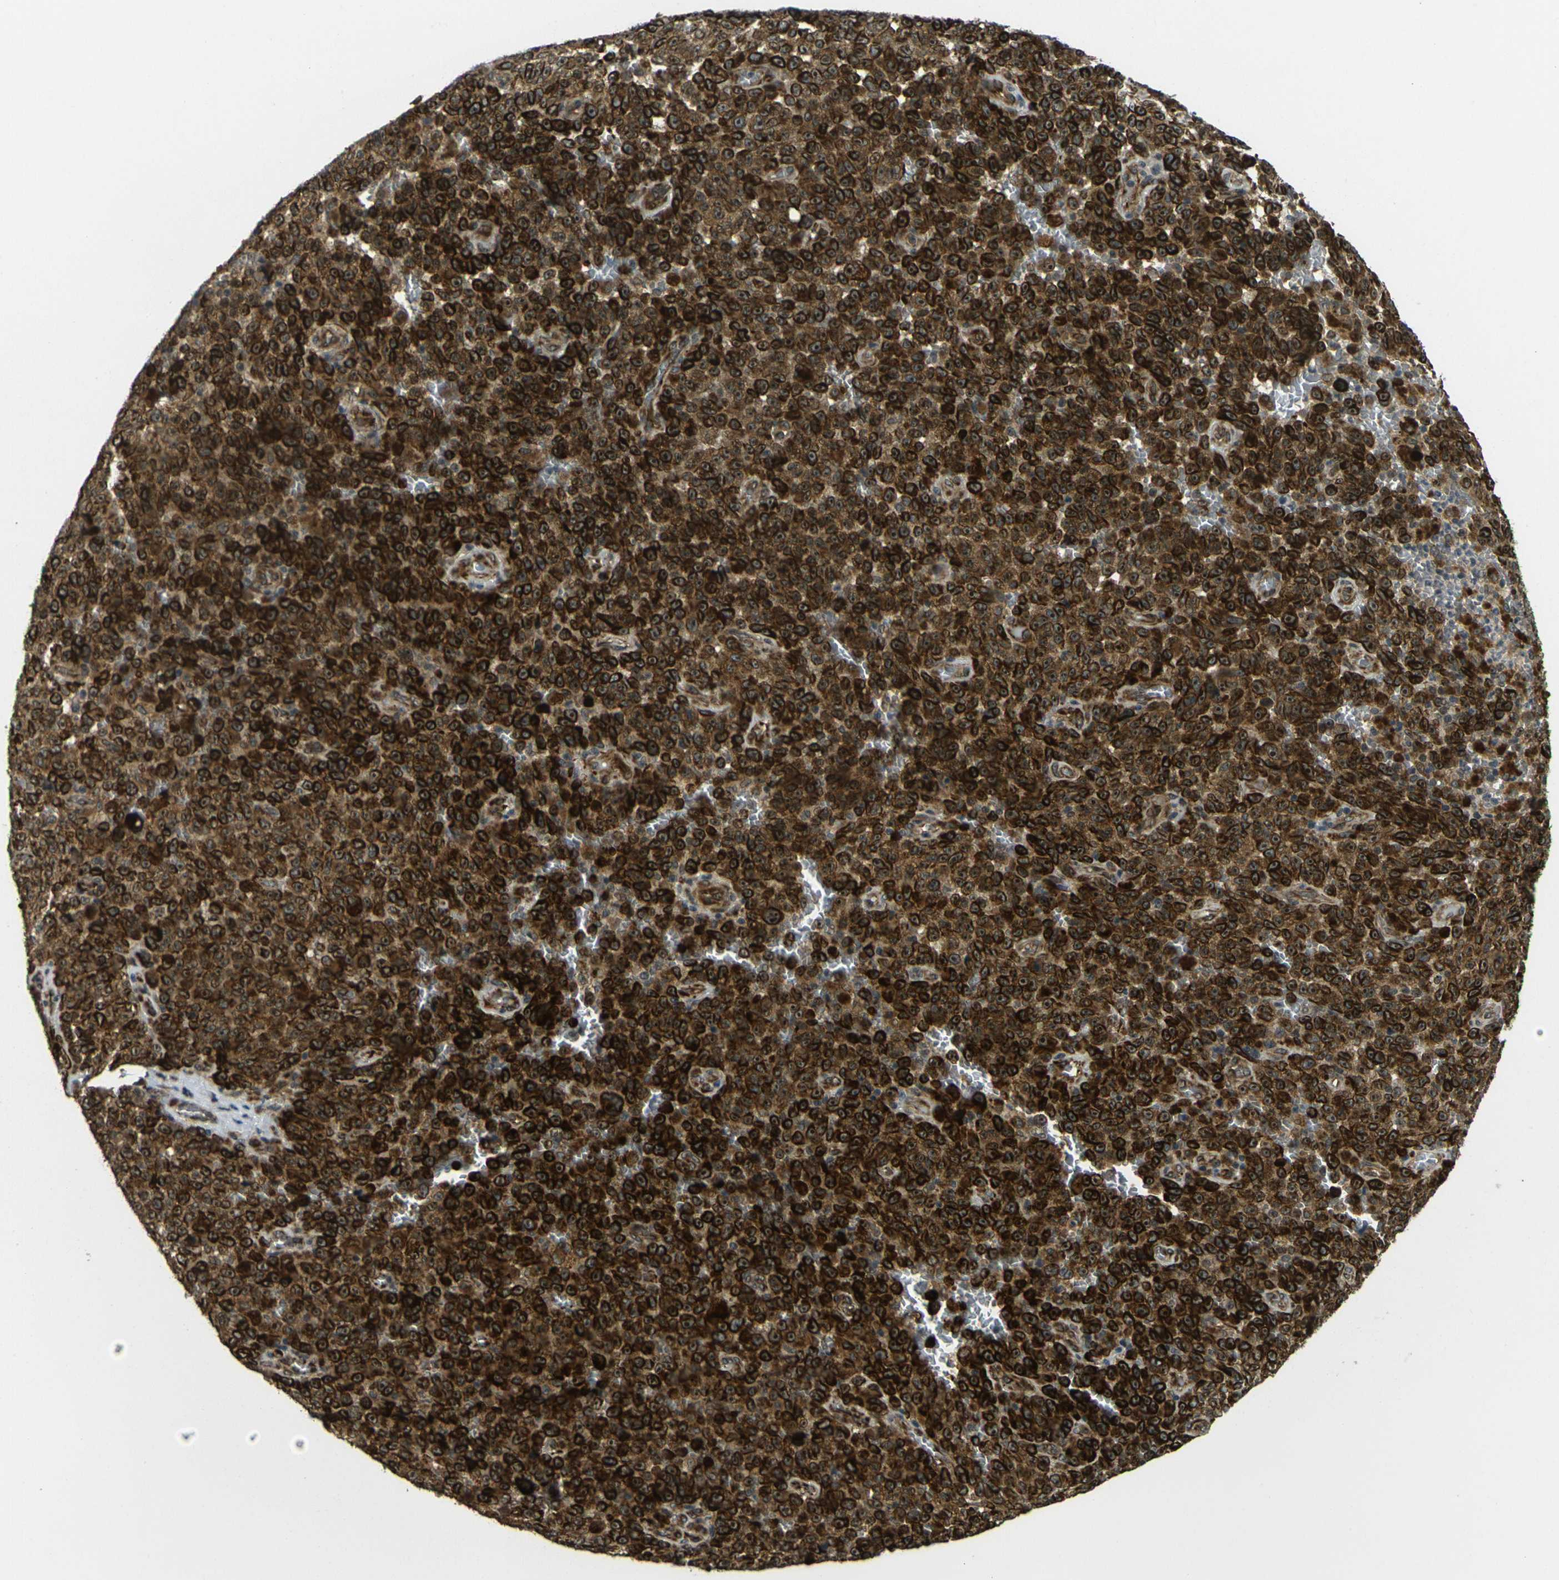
{"staining": {"intensity": "strong", "quantity": ">75%", "location": "cytoplasmic/membranous"}, "tissue": "melanoma", "cell_type": "Tumor cells", "image_type": "cancer", "snomed": [{"axis": "morphology", "description": "Malignant melanoma, NOS"}, {"axis": "topography", "description": "Skin"}], "caption": "Protein analysis of malignant melanoma tissue exhibits strong cytoplasmic/membranous staining in about >75% of tumor cells.", "gene": "FUT11", "patient": {"sex": "female", "age": 82}}